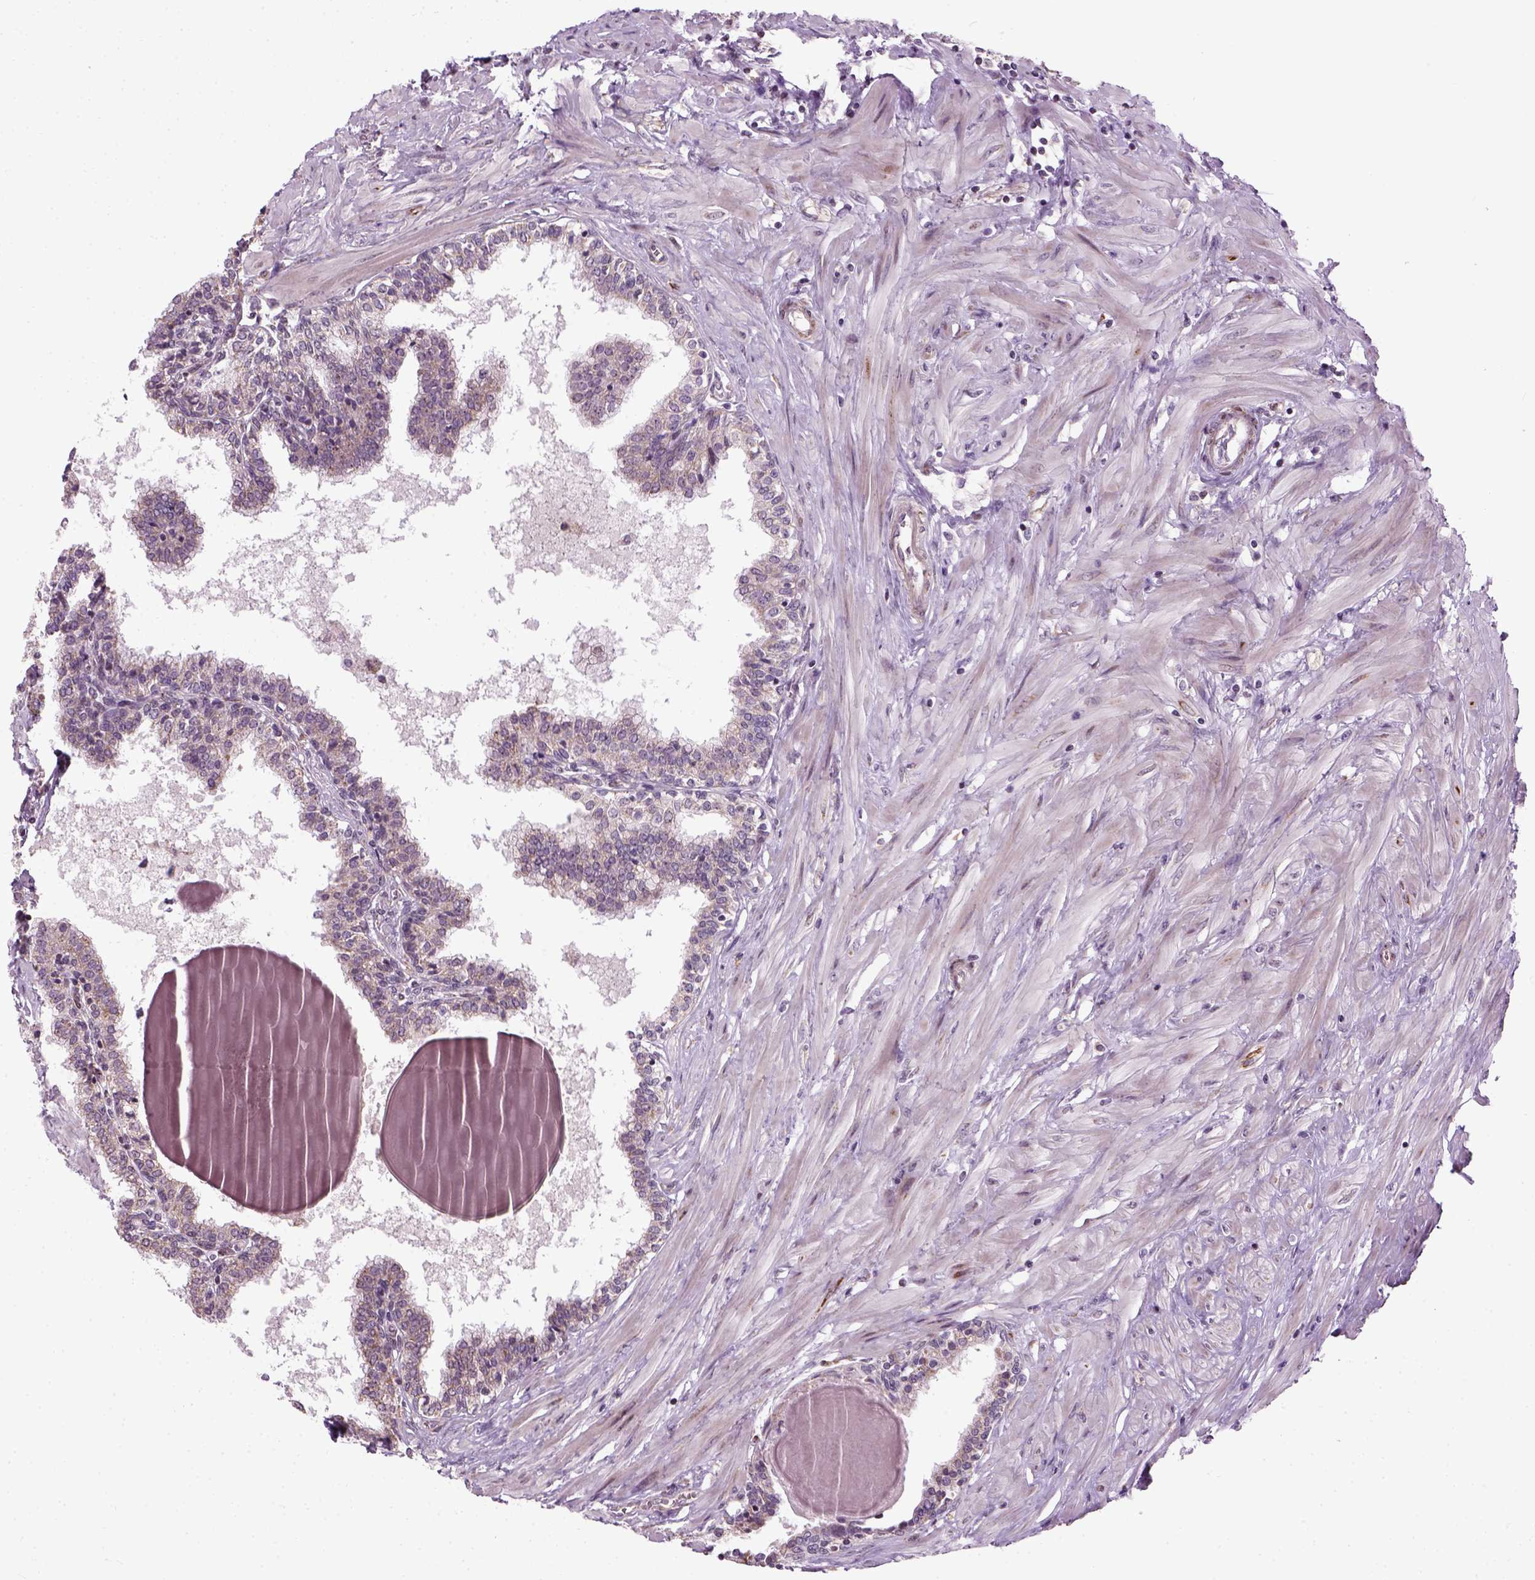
{"staining": {"intensity": "weak", "quantity": "25%-75%", "location": "cytoplasmic/membranous"}, "tissue": "prostate", "cell_type": "Glandular cells", "image_type": "normal", "snomed": [{"axis": "morphology", "description": "Normal tissue, NOS"}, {"axis": "topography", "description": "Prostate"}], "caption": "IHC histopathology image of normal prostate stained for a protein (brown), which shows low levels of weak cytoplasmic/membranous expression in approximately 25%-75% of glandular cells.", "gene": "XK", "patient": {"sex": "male", "age": 55}}